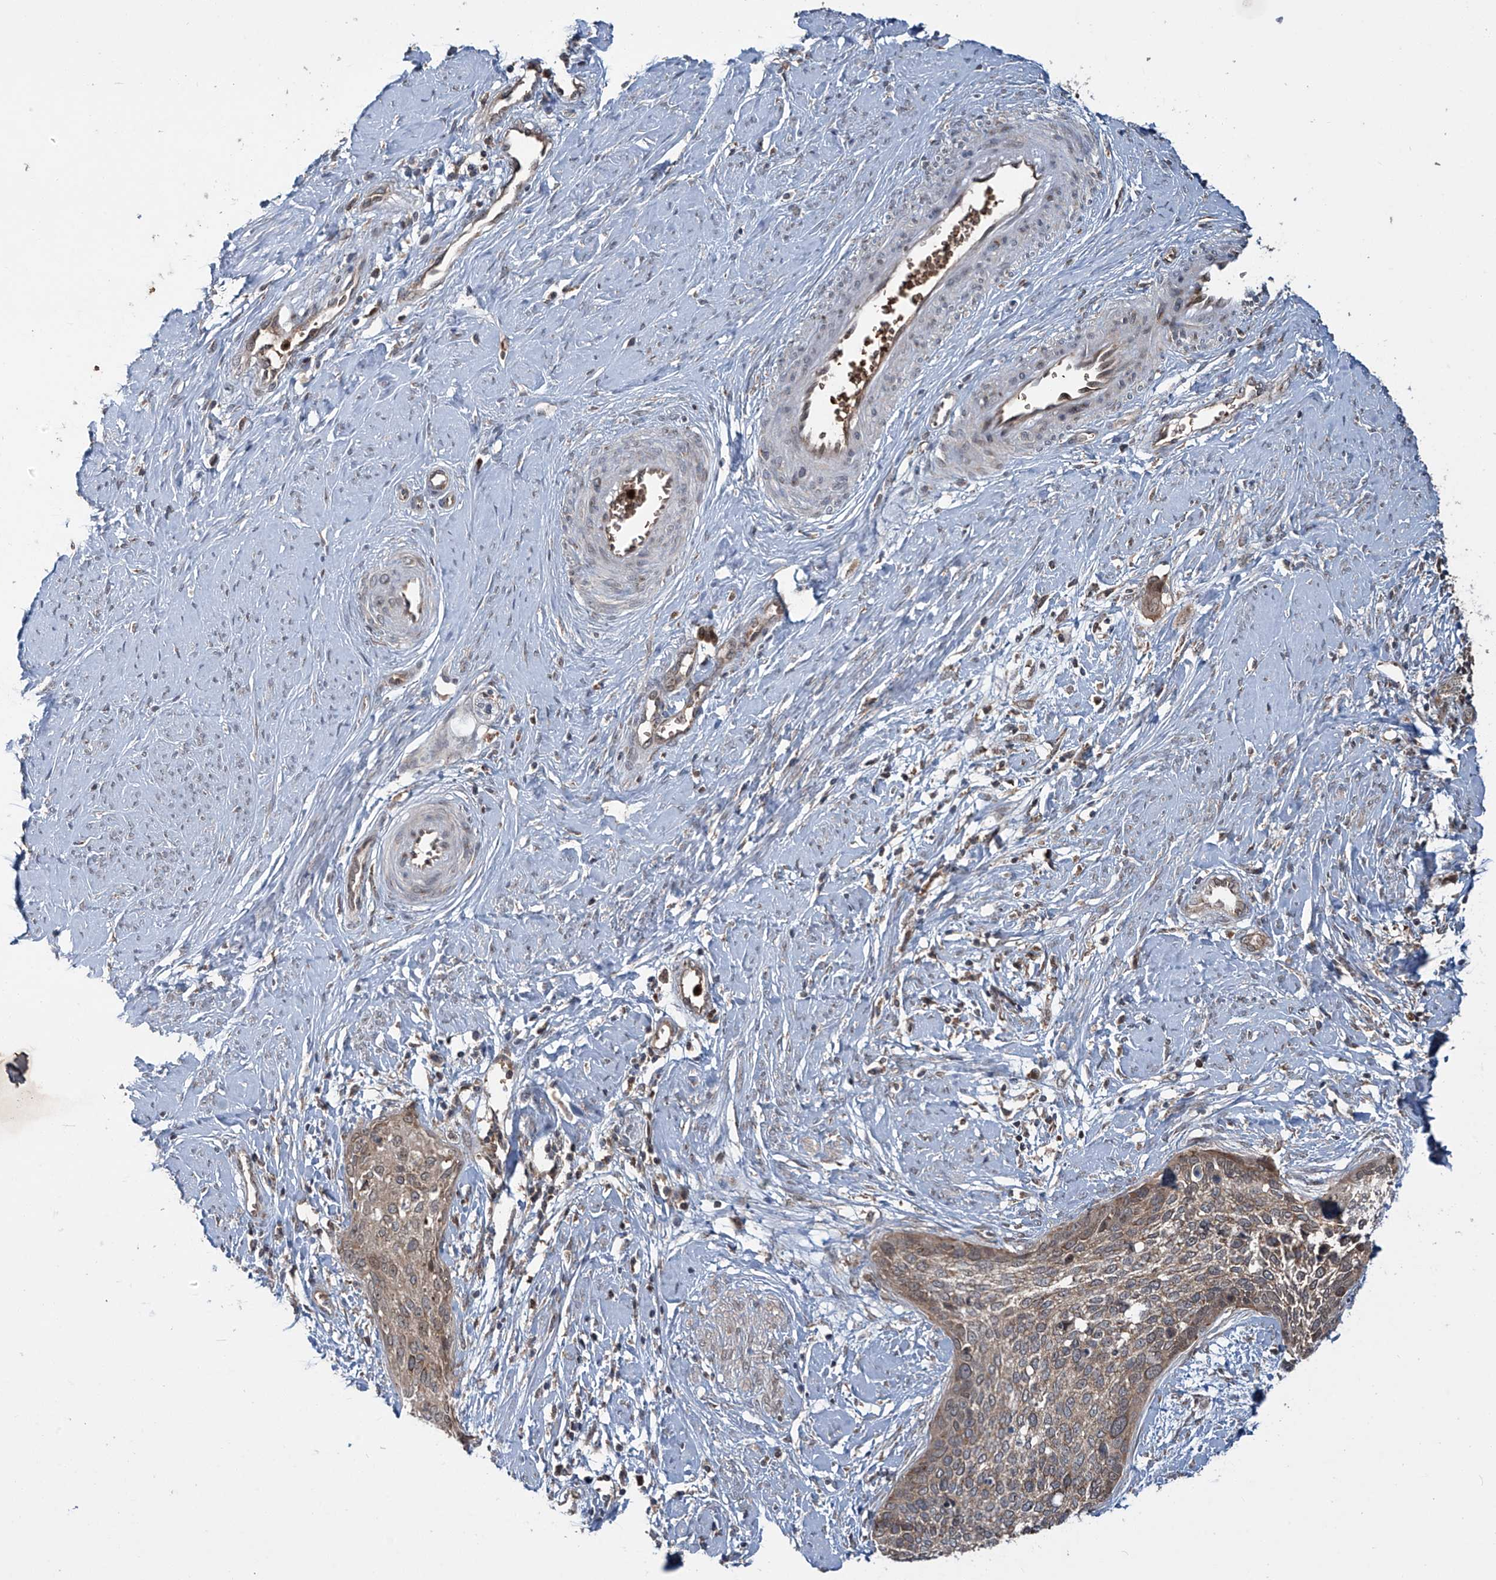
{"staining": {"intensity": "negative", "quantity": "none", "location": "none"}, "tissue": "cervical cancer", "cell_type": "Tumor cells", "image_type": "cancer", "snomed": [{"axis": "morphology", "description": "Squamous cell carcinoma, NOS"}, {"axis": "topography", "description": "Cervix"}], "caption": "Immunohistochemical staining of human cervical cancer (squamous cell carcinoma) exhibits no significant positivity in tumor cells.", "gene": "ZDHHC9", "patient": {"sex": "female", "age": 37}}